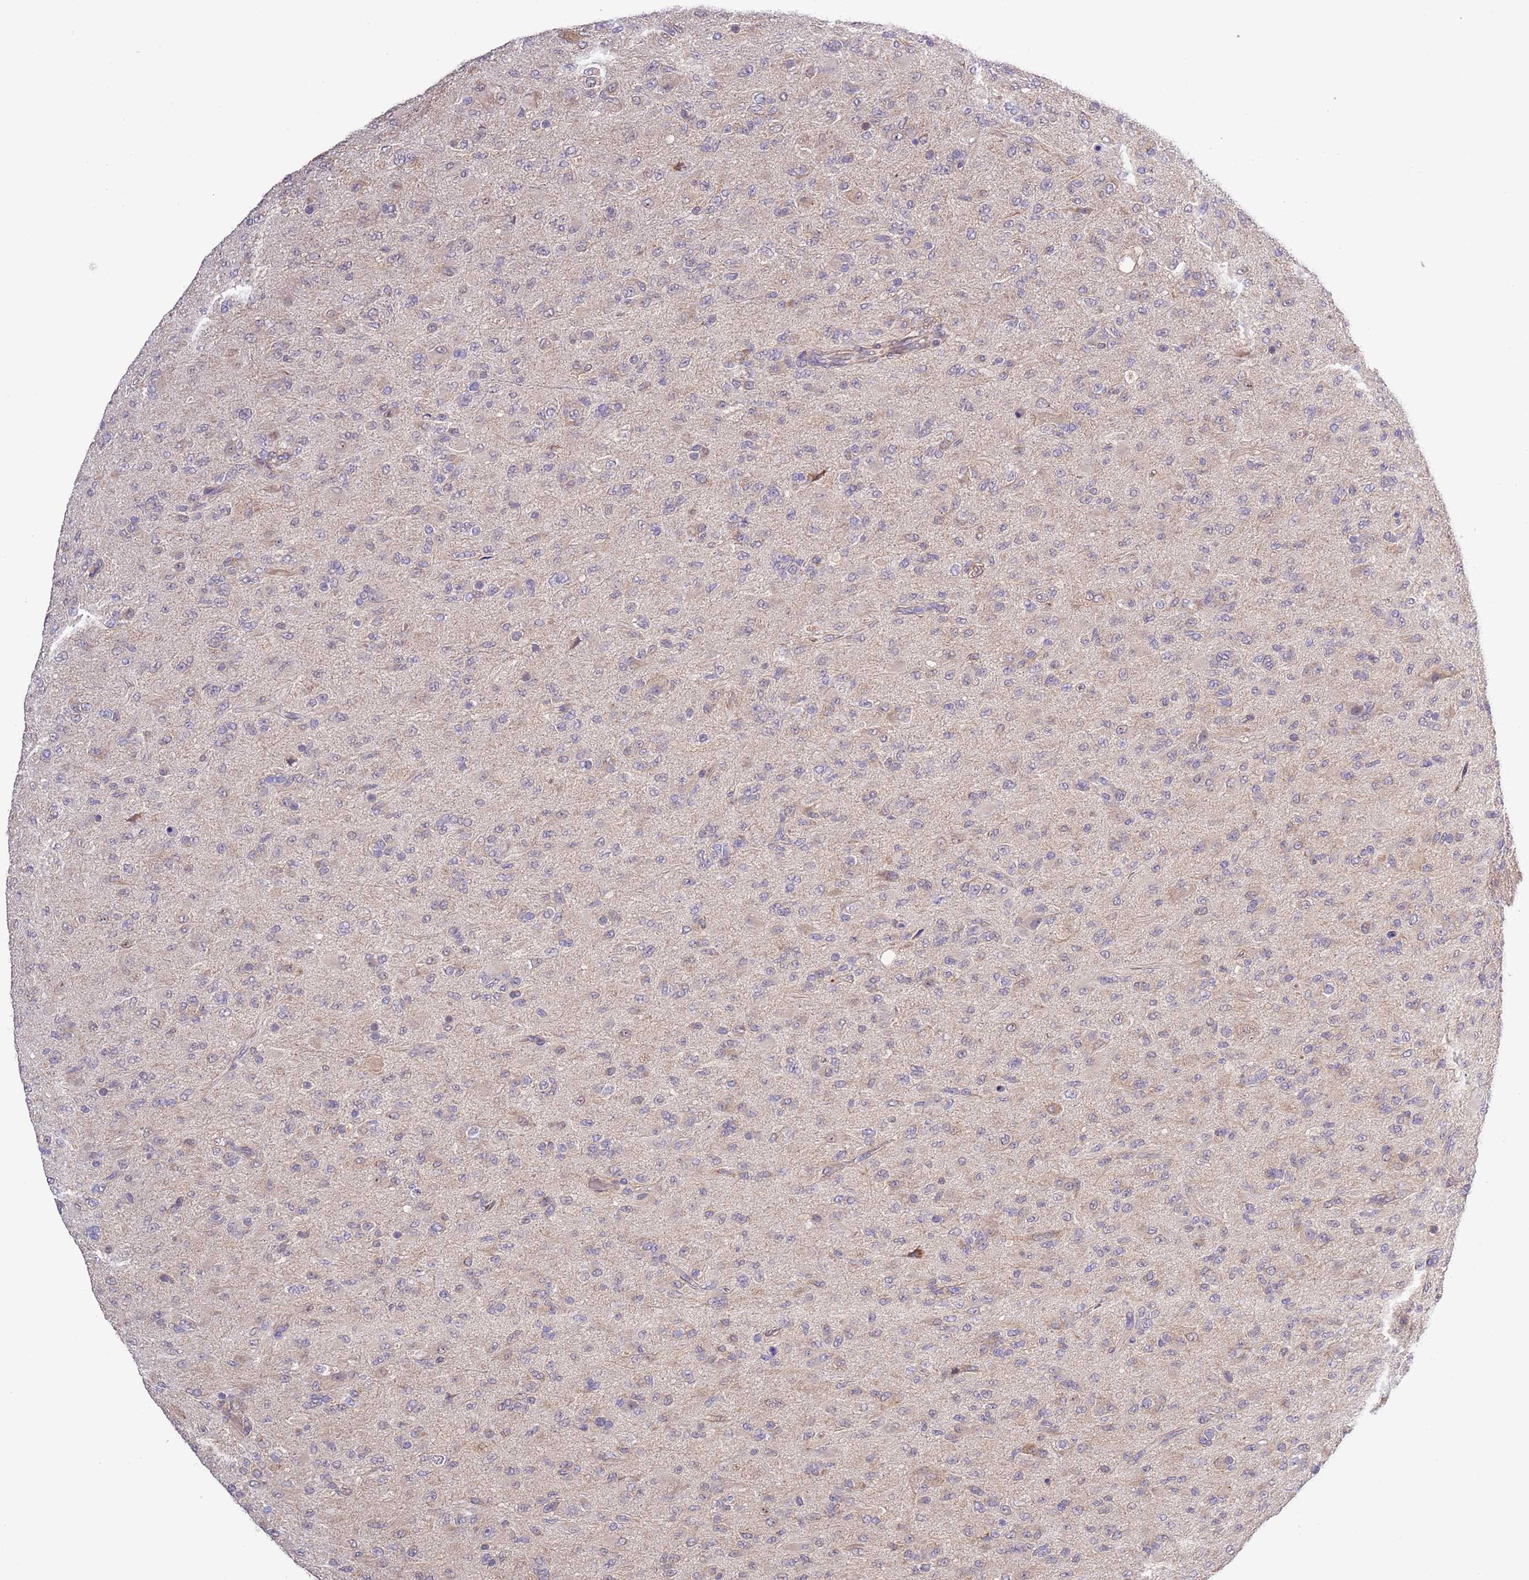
{"staining": {"intensity": "negative", "quantity": "none", "location": "none"}, "tissue": "glioma", "cell_type": "Tumor cells", "image_type": "cancer", "snomed": [{"axis": "morphology", "description": "Glioma, malignant, Low grade"}, {"axis": "topography", "description": "Brain"}], "caption": "DAB (3,3'-diaminobenzidine) immunohistochemical staining of malignant glioma (low-grade) reveals no significant expression in tumor cells.", "gene": "LIPJ", "patient": {"sex": "male", "age": 65}}